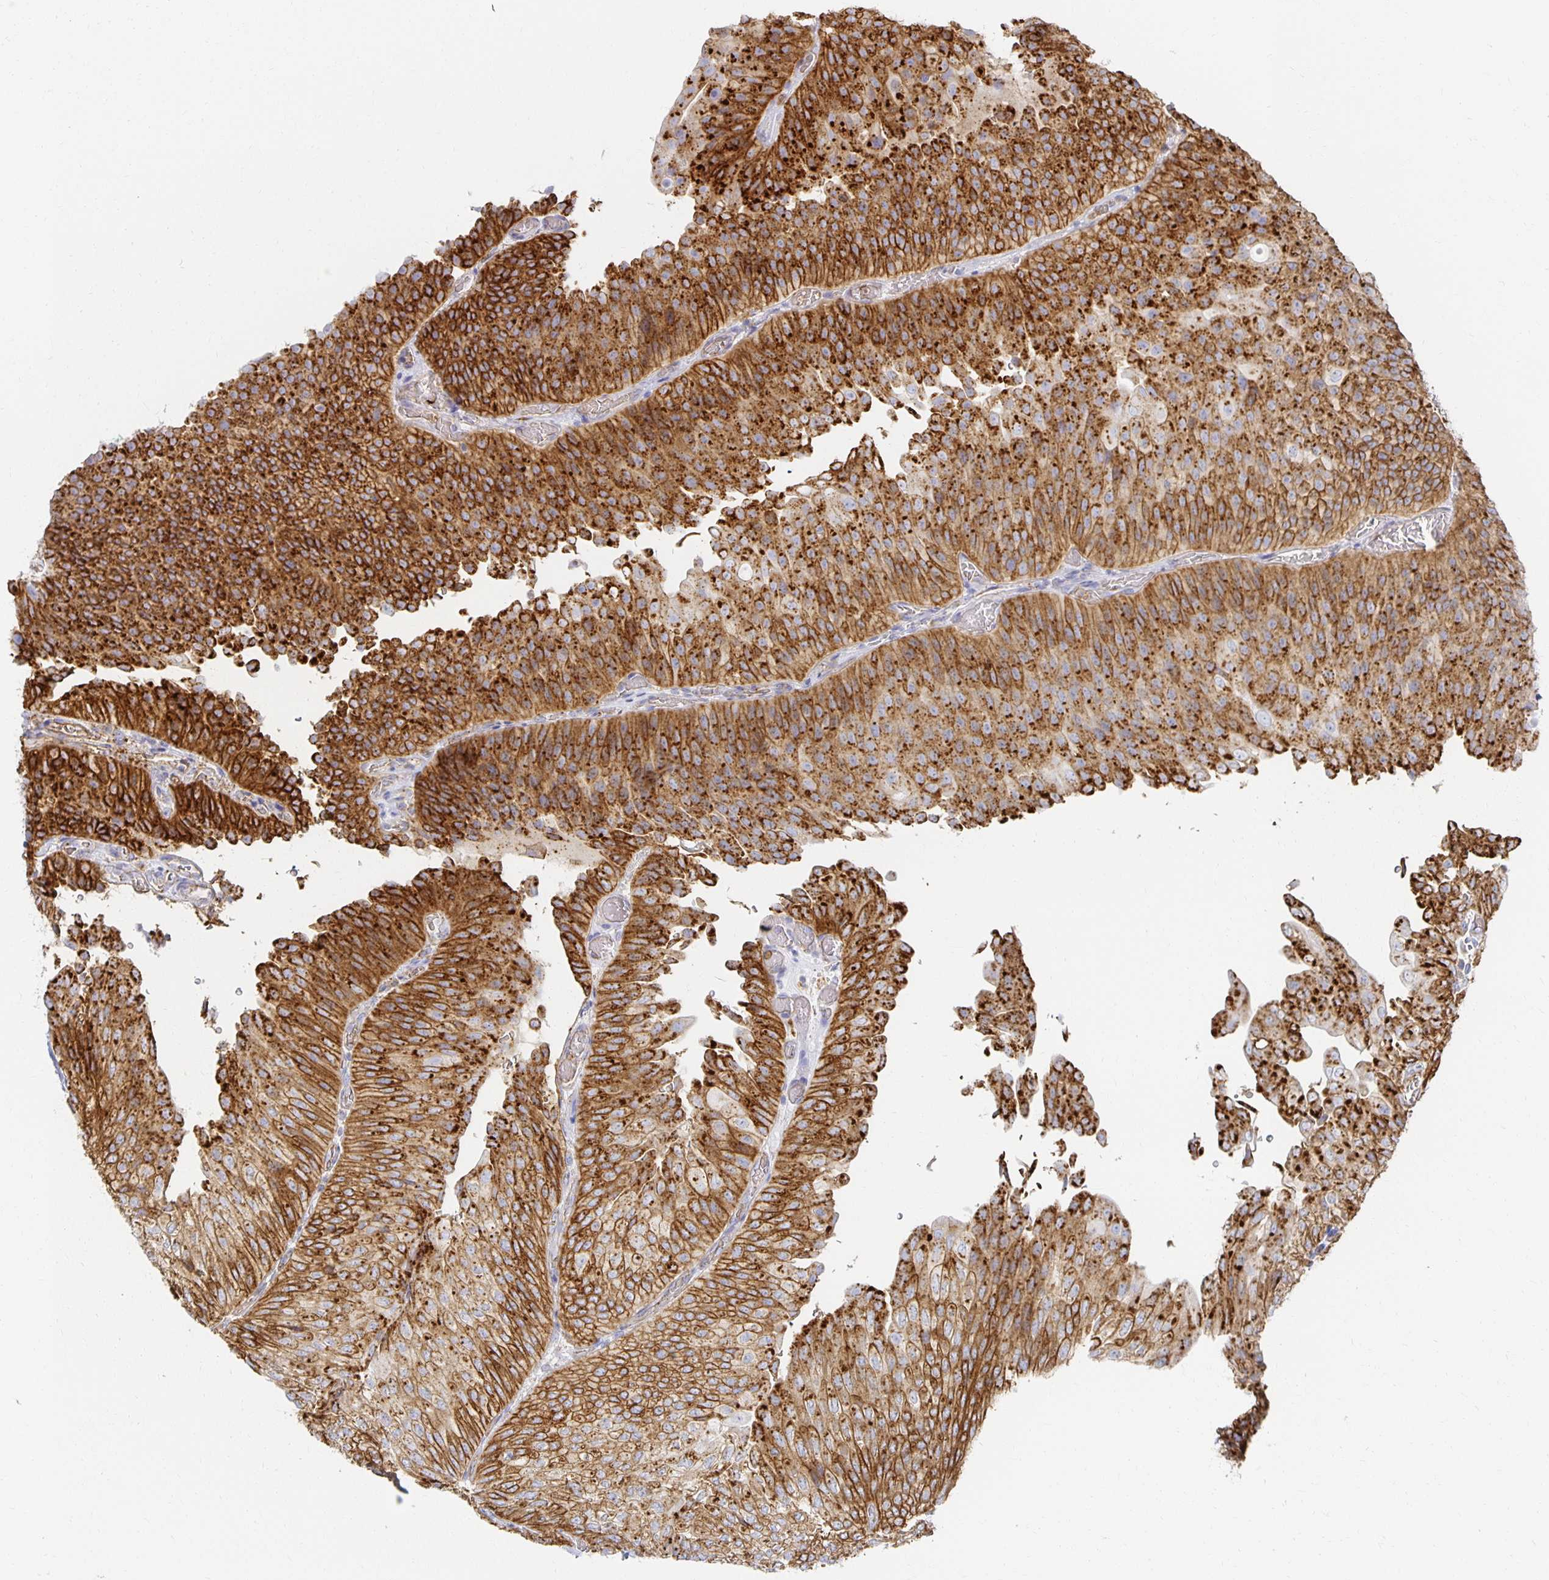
{"staining": {"intensity": "strong", "quantity": ">75%", "location": "cytoplasmic/membranous"}, "tissue": "urothelial cancer", "cell_type": "Tumor cells", "image_type": "cancer", "snomed": [{"axis": "morphology", "description": "Urothelial carcinoma, NOS"}, {"axis": "topography", "description": "Urinary bladder"}], "caption": "This histopathology image reveals immunohistochemistry (IHC) staining of human transitional cell carcinoma, with high strong cytoplasmic/membranous staining in approximately >75% of tumor cells.", "gene": "TAAR1", "patient": {"sex": "male", "age": 62}}